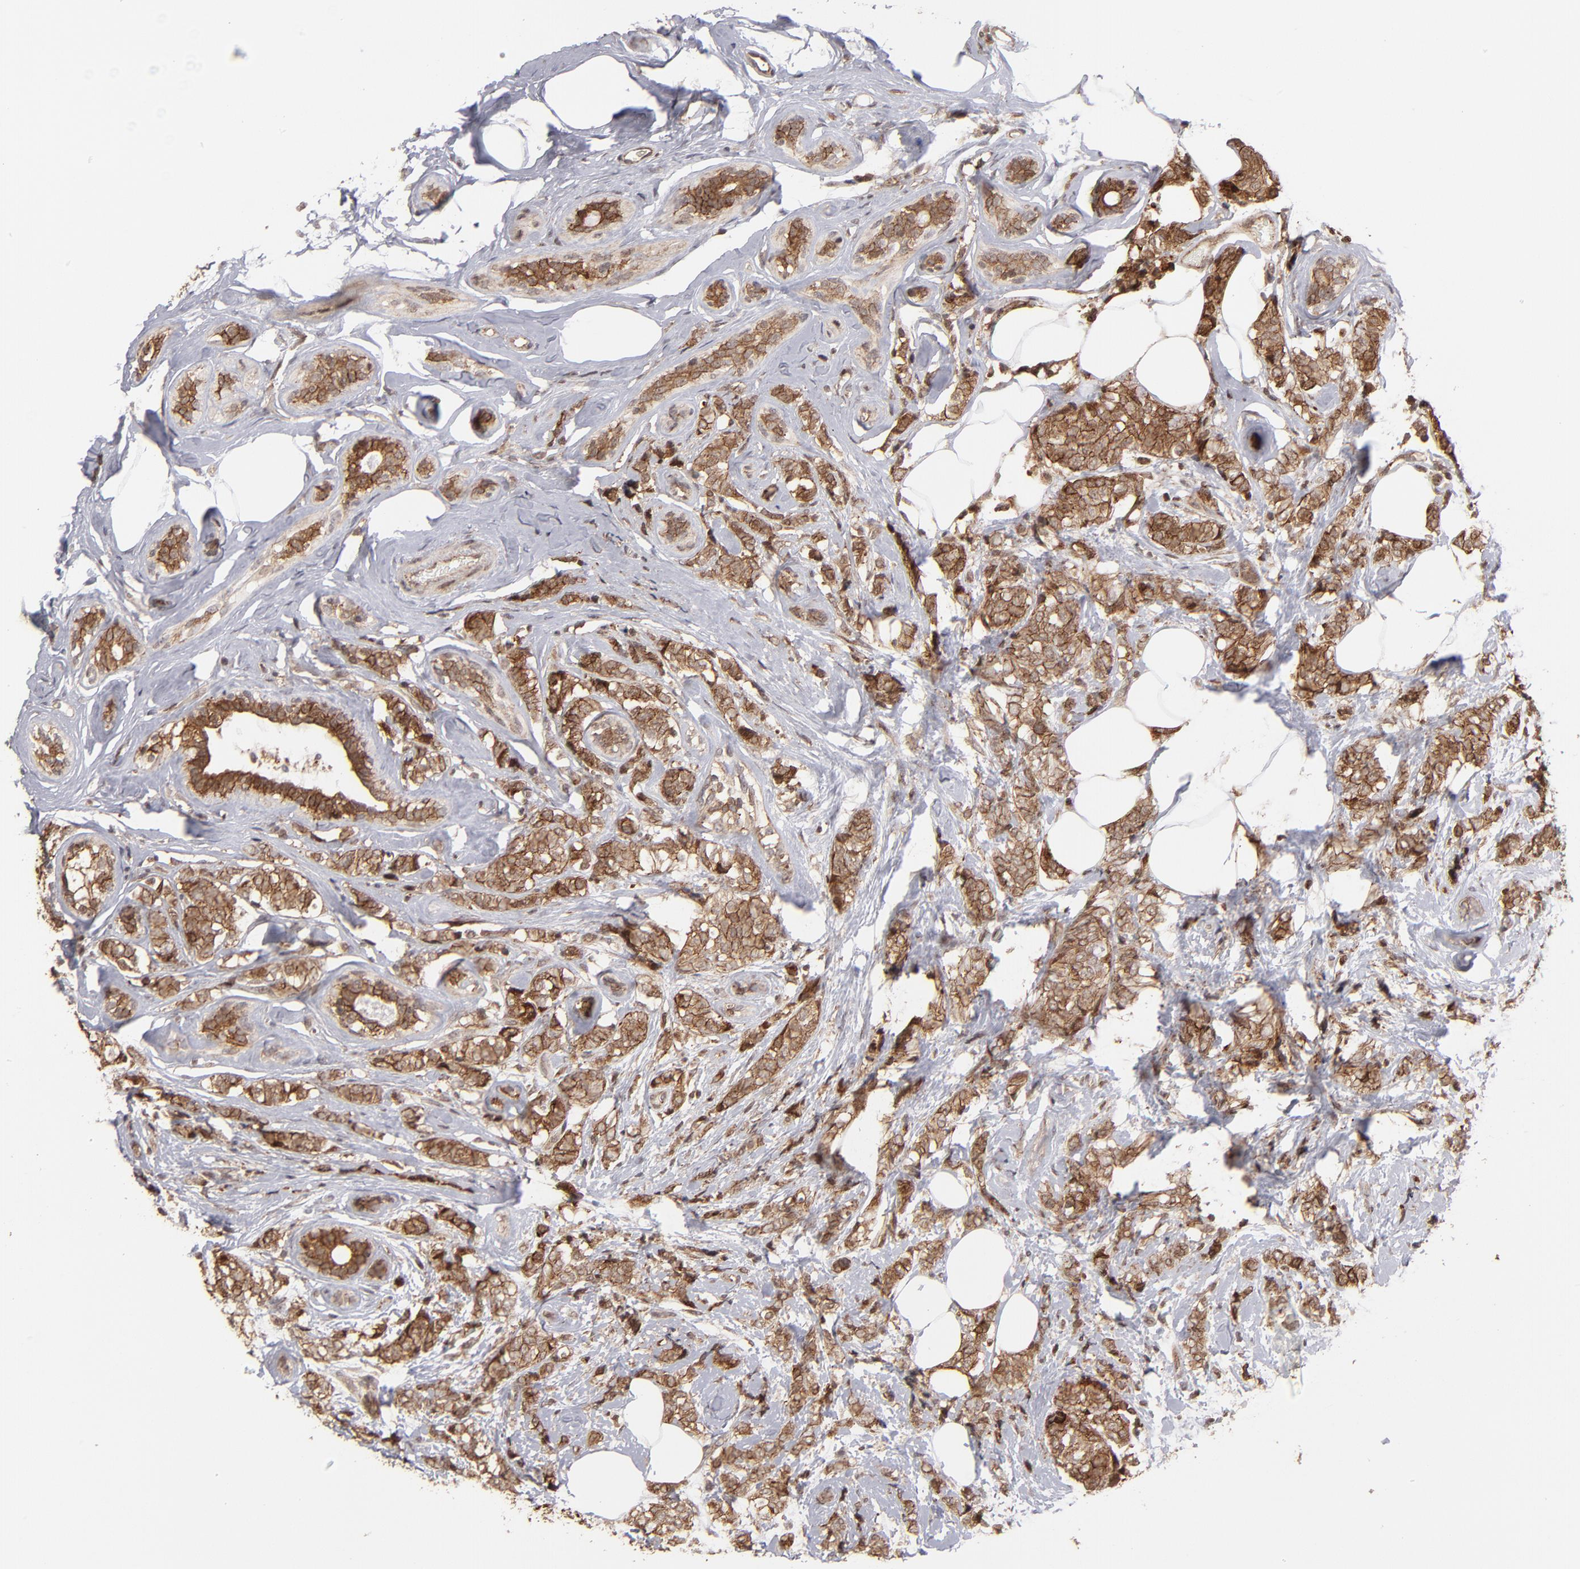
{"staining": {"intensity": "strong", "quantity": ">75%", "location": "cytoplasmic/membranous,nuclear"}, "tissue": "breast cancer", "cell_type": "Tumor cells", "image_type": "cancer", "snomed": [{"axis": "morphology", "description": "Lobular carcinoma"}, {"axis": "topography", "description": "Breast"}], "caption": "Tumor cells demonstrate high levels of strong cytoplasmic/membranous and nuclear positivity in about >75% of cells in human breast cancer. (brown staining indicates protein expression, while blue staining denotes nuclei).", "gene": "RGS6", "patient": {"sex": "female", "age": 60}}